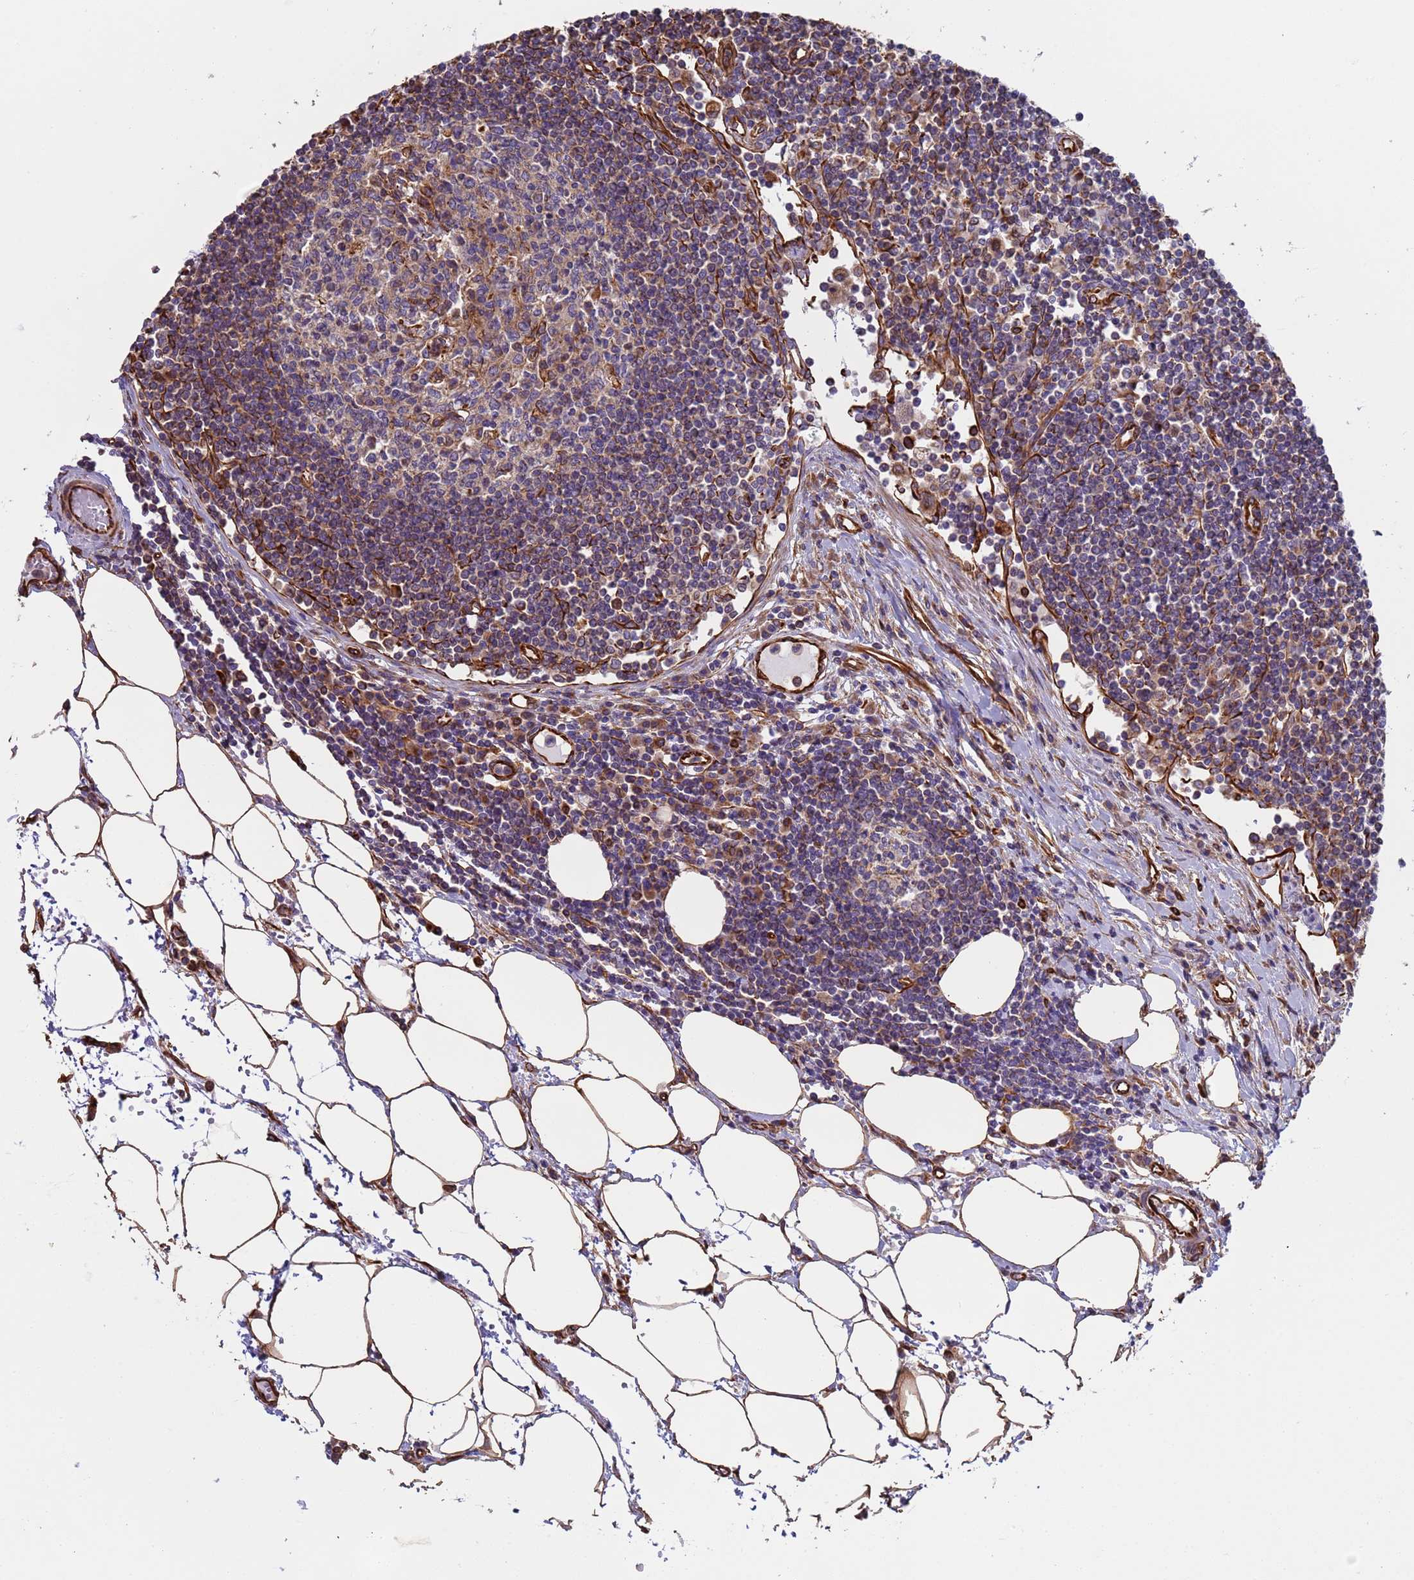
{"staining": {"intensity": "moderate", "quantity": "<25%", "location": "cytoplasmic/membranous"}, "tissue": "lymph node", "cell_type": "Germinal center cells", "image_type": "normal", "snomed": [{"axis": "morphology", "description": "Adenocarcinoma, NOS"}, {"axis": "topography", "description": "Lymph node"}], "caption": "The histopathology image shows immunohistochemical staining of benign lymph node. There is moderate cytoplasmic/membranous staining is identified in approximately <25% of germinal center cells.", "gene": "NUDT12", "patient": {"sex": "female", "age": 62}}